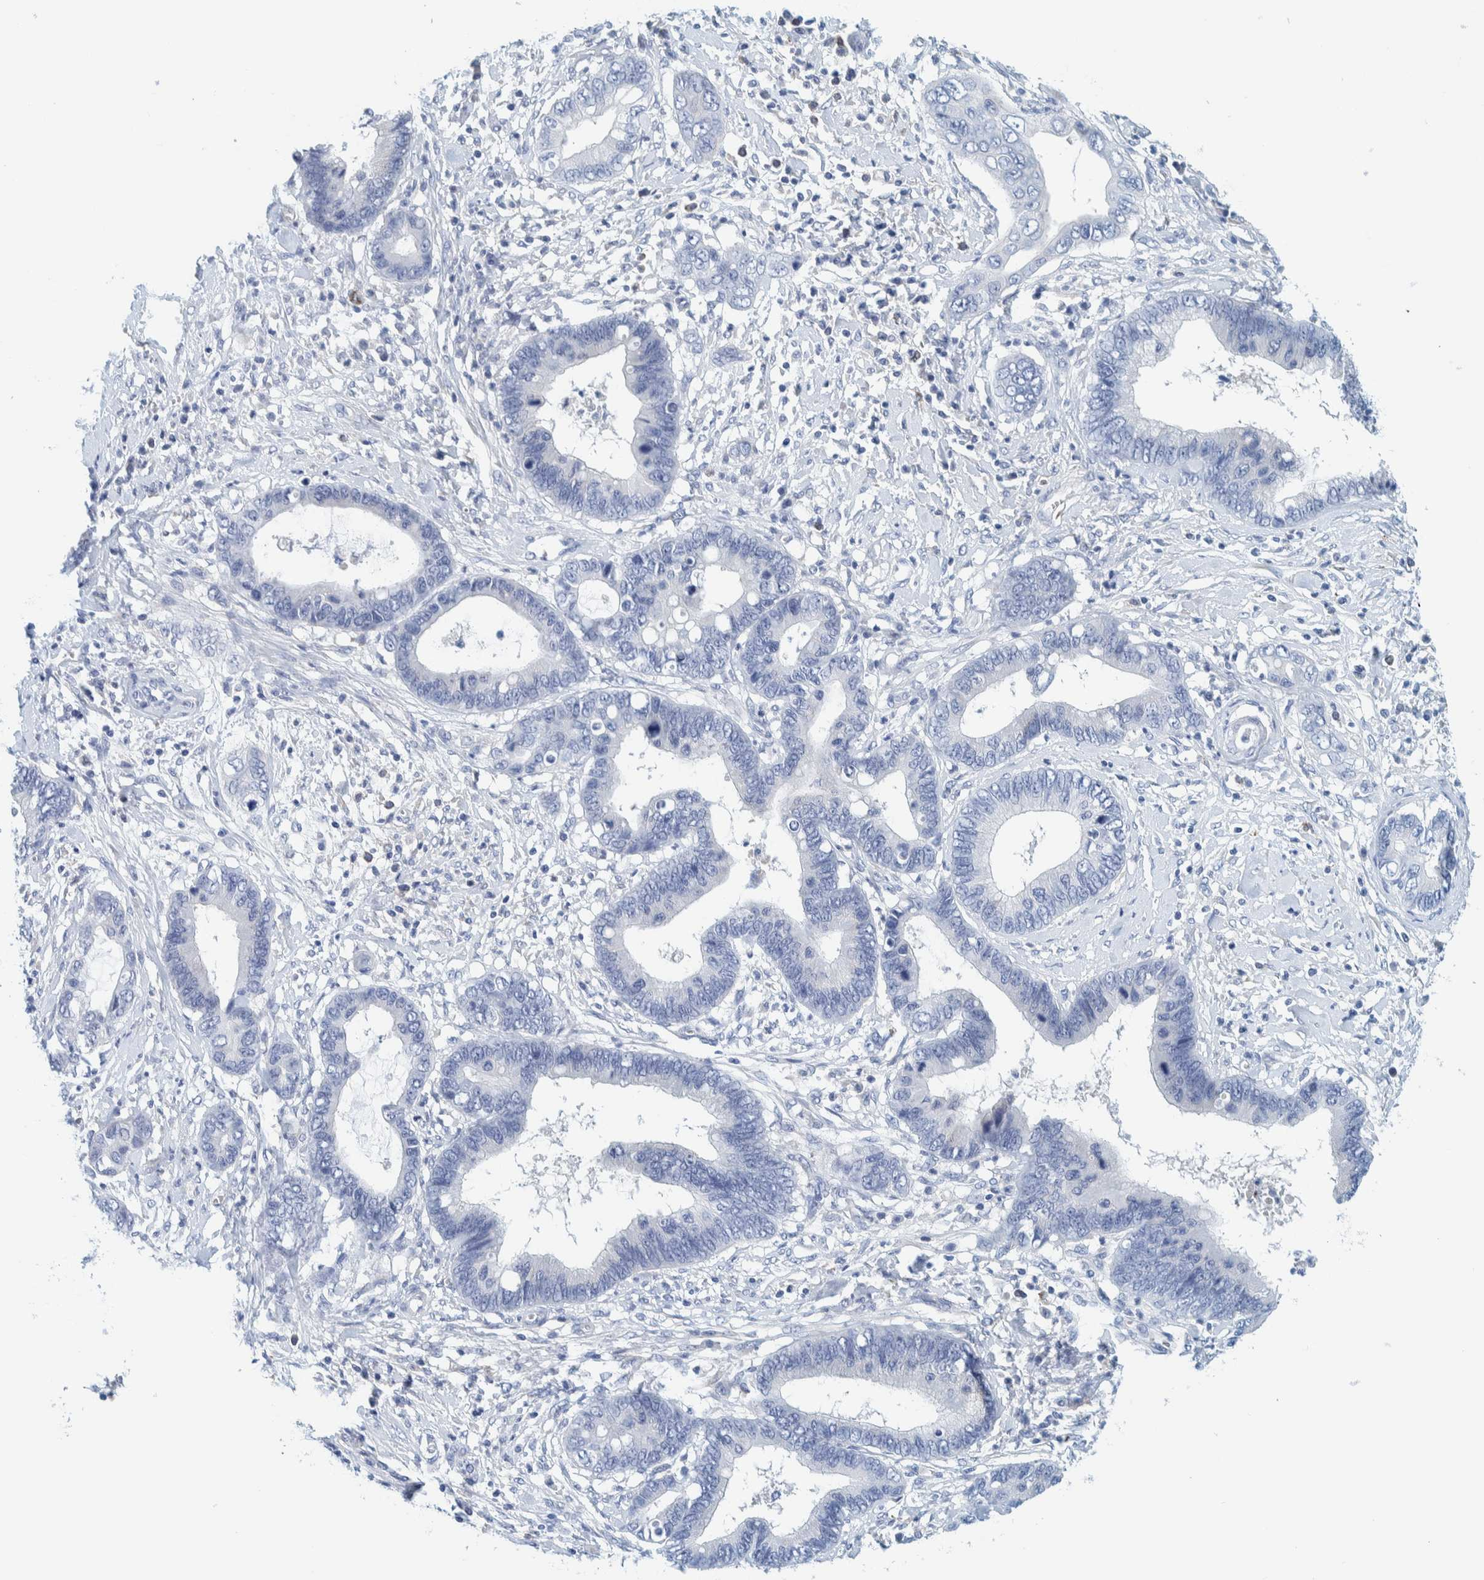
{"staining": {"intensity": "negative", "quantity": "none", "location": "none"}, "tissue": "cervical cancer", "cell_type": "Tumor cells", "image_type": "cancer", "snomed": [{"axis": "morphology", "description": "Adenocarcinoma, NOS"}, {"axis": "topography", "description": "Cervix"}], "caption": "Photomicrograph shows no protein expression in tumor cells of adenocarcinoma (cervical) tissue.", "gene": "MOG", "patient": {"sex": "female", "age": 44}}